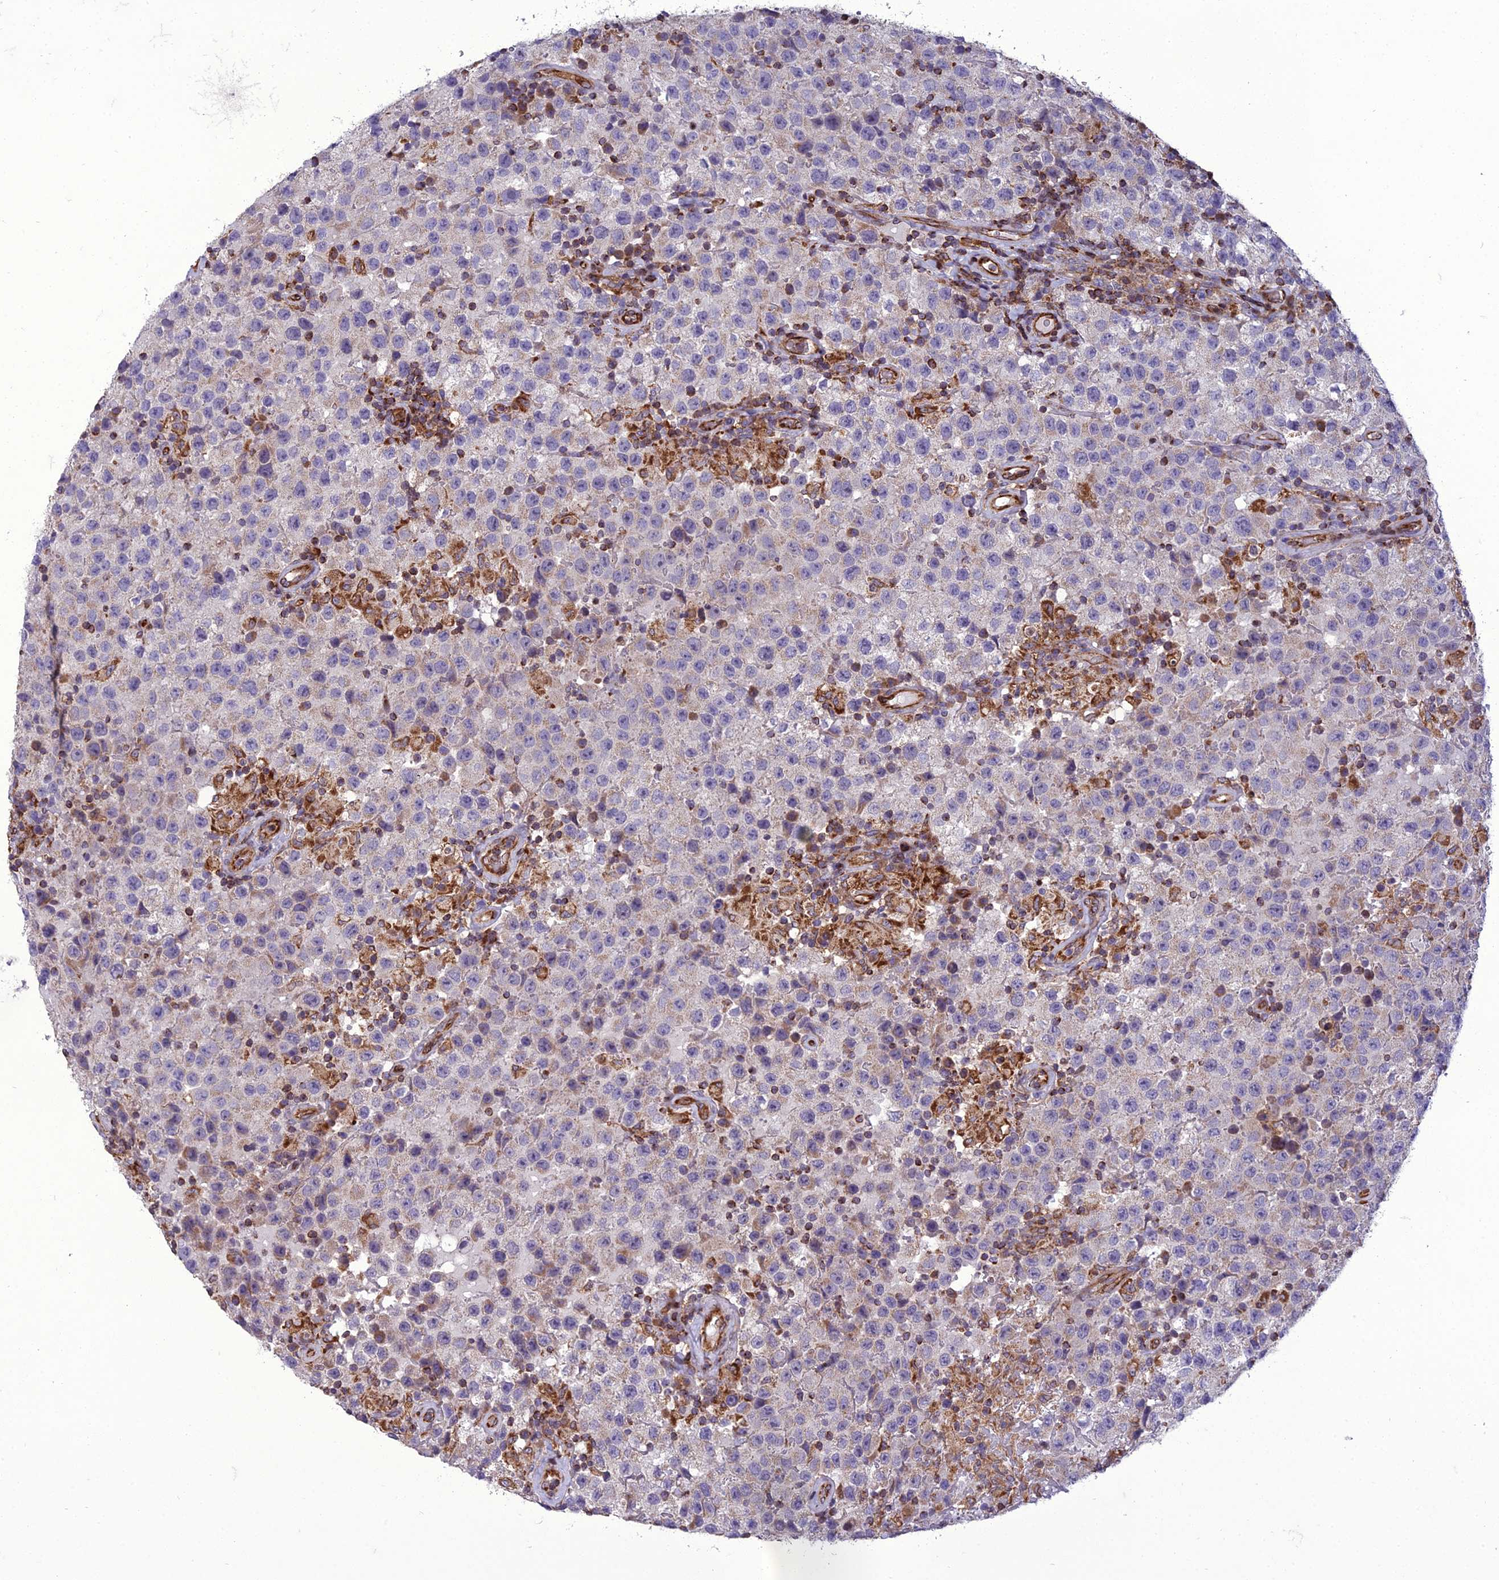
{"staining": {"intensity": "weak", "quantity": "<25%", "location": "cytoplasmic/membranous"}, "tissue": "testis cancer", "cell_type": "Tumor cells", "image_type": "cancer", "snomed": [{"axis": "morphology", "description": "Seminoma, NOS"}, {"axis": "morphology", "description": "Carcinoma, Embryonal, NOS"}, {"axis": "topography", "description": "Testis"}], "caption": "Image shows no protein expression in tumor cells of testis cancer (embryonal carcinoma) tissue.", "gene": "GIMAP1", "patient": {"sex": "male", "age": 41}}